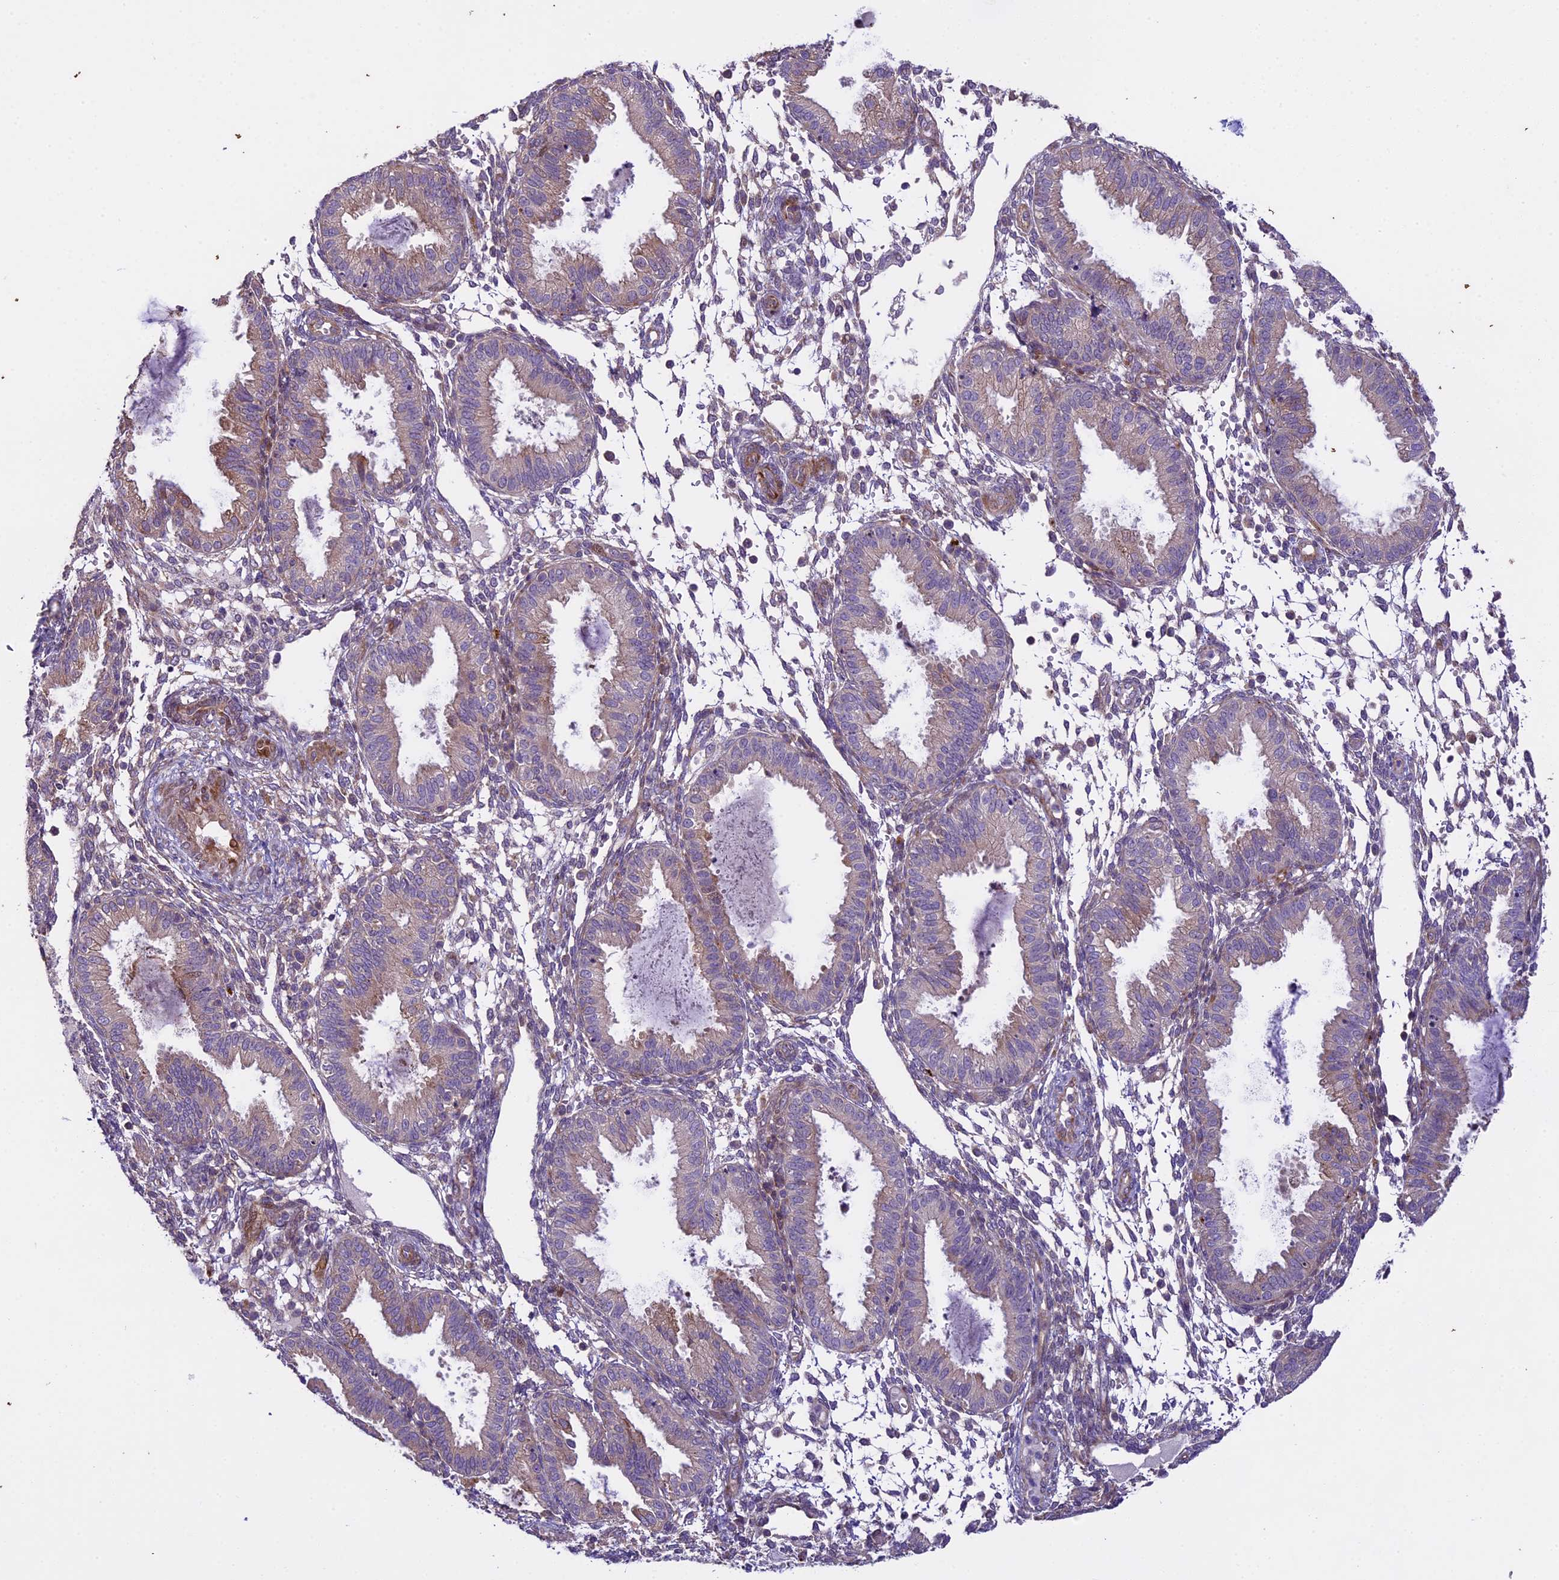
{"staining": {"intensity": "negative", "quantity": "none", "location": "none"}, "tissue": "endometrium", "cell_type": "Cells in endometrial stroma", "image_type": "normal", "snomed": [{"axis": "morphology", "description": "Normal tissue, NOS"}, {"axis": "topography", "description": "Endometrium"}], "caption": "High power microscopy image of an immunohistochemistry image of benign endometrium, revealing no significant positivity in cells in endometrial stroma.", "gene": "SPIRE1", "patient": {"sex": "female", "age": 33}}